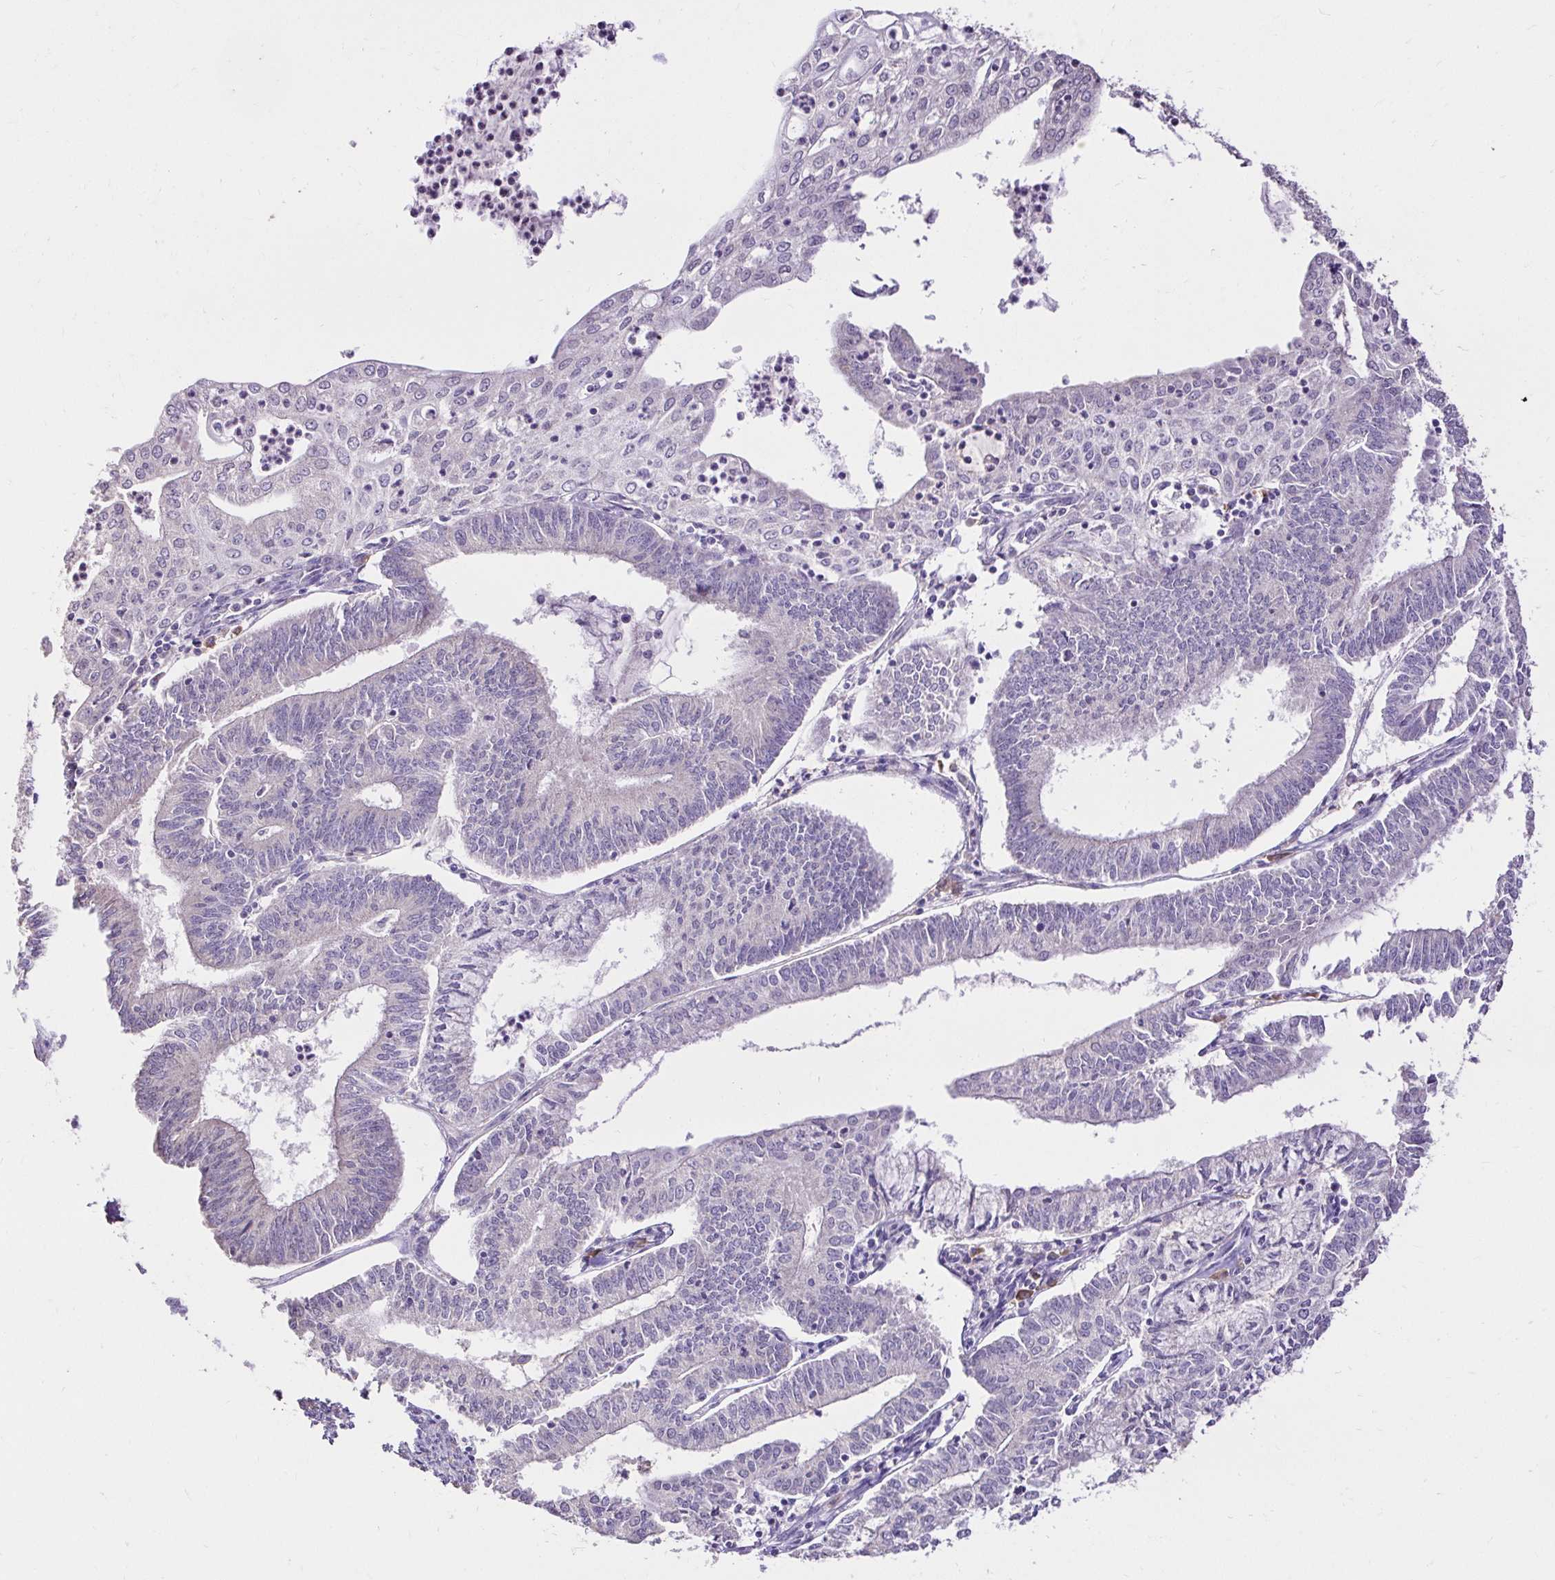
{"staining": {"intensity": "negative", "quantity": "none", "location": "none"}, "tissue": "endometrial cancer", "cell_type": "Tumor cells", "image_type": "cancer", "snomed": [{"axis": "morphology", "description": "Adenocarcinoma, NOS"}, {"axis": "topography", "description": "Endometrium"}], "caption": "An image of endometrial adenocarcinoma stained for a protein reveals no brown staining in tumor cells.", "gene": "KIAA1210", "patient": {"sex": "female", "age": 61}}